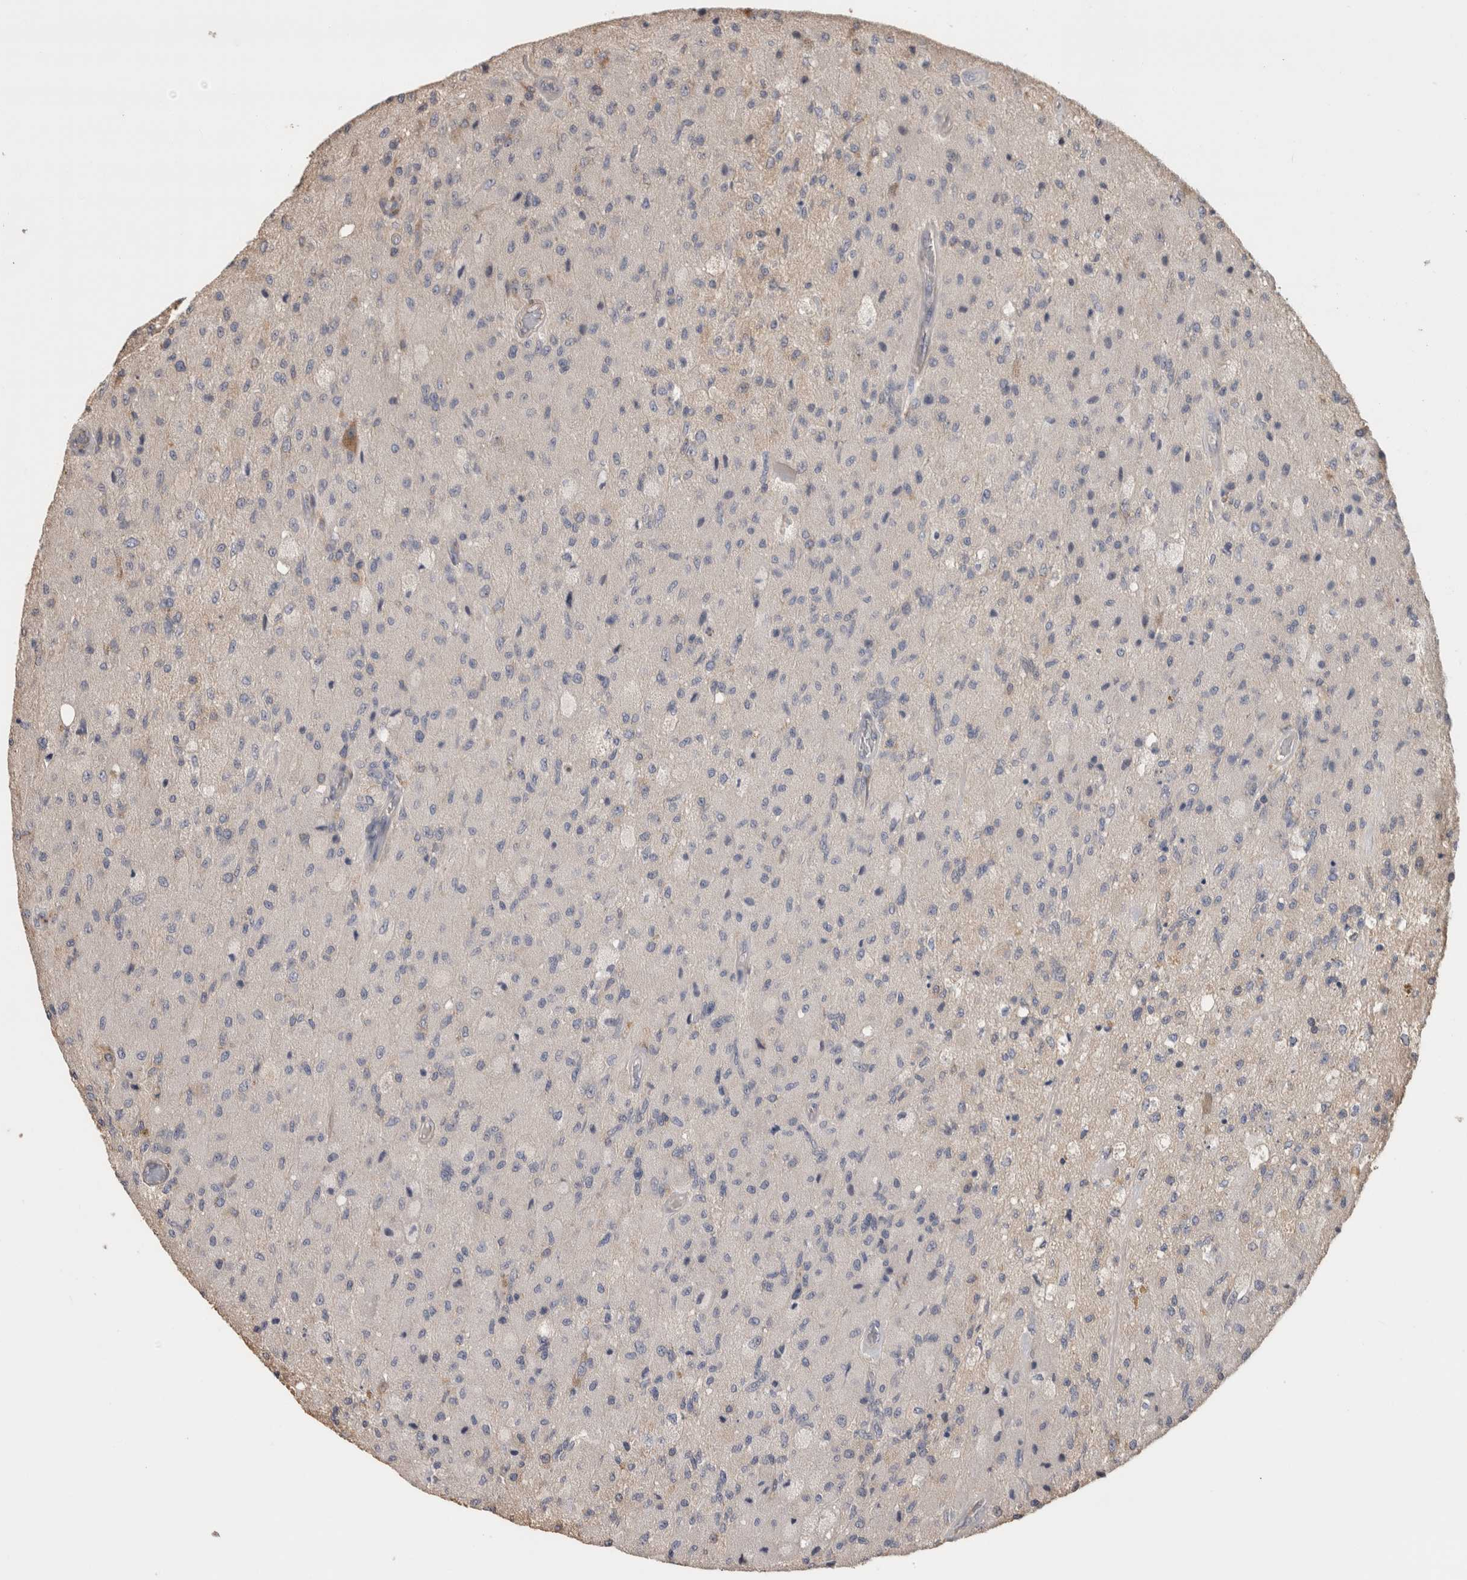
{"staining": {"intensity": "negative", "quantity": "none", "location": "none"}, "tissue": "glioma", "cell_type": "Tumor cells", "image_type": "cancer", "snomed": [{"axis": "morphology", "description": "Normal tissue, NOS"}, {"axis": "morphology", "description": "Glioma, malignant, High grade"}, {"axis": "topography", "description": "Cerebral cortex"}], "caption": "This histopathology image is of glioma stained with IHC to label a protein in brown with the nuclei are counter-stained blue. There is no expression in tumor cells.", "gene": "CLIP1", "patient": {"sex": "male", "age": 77}}